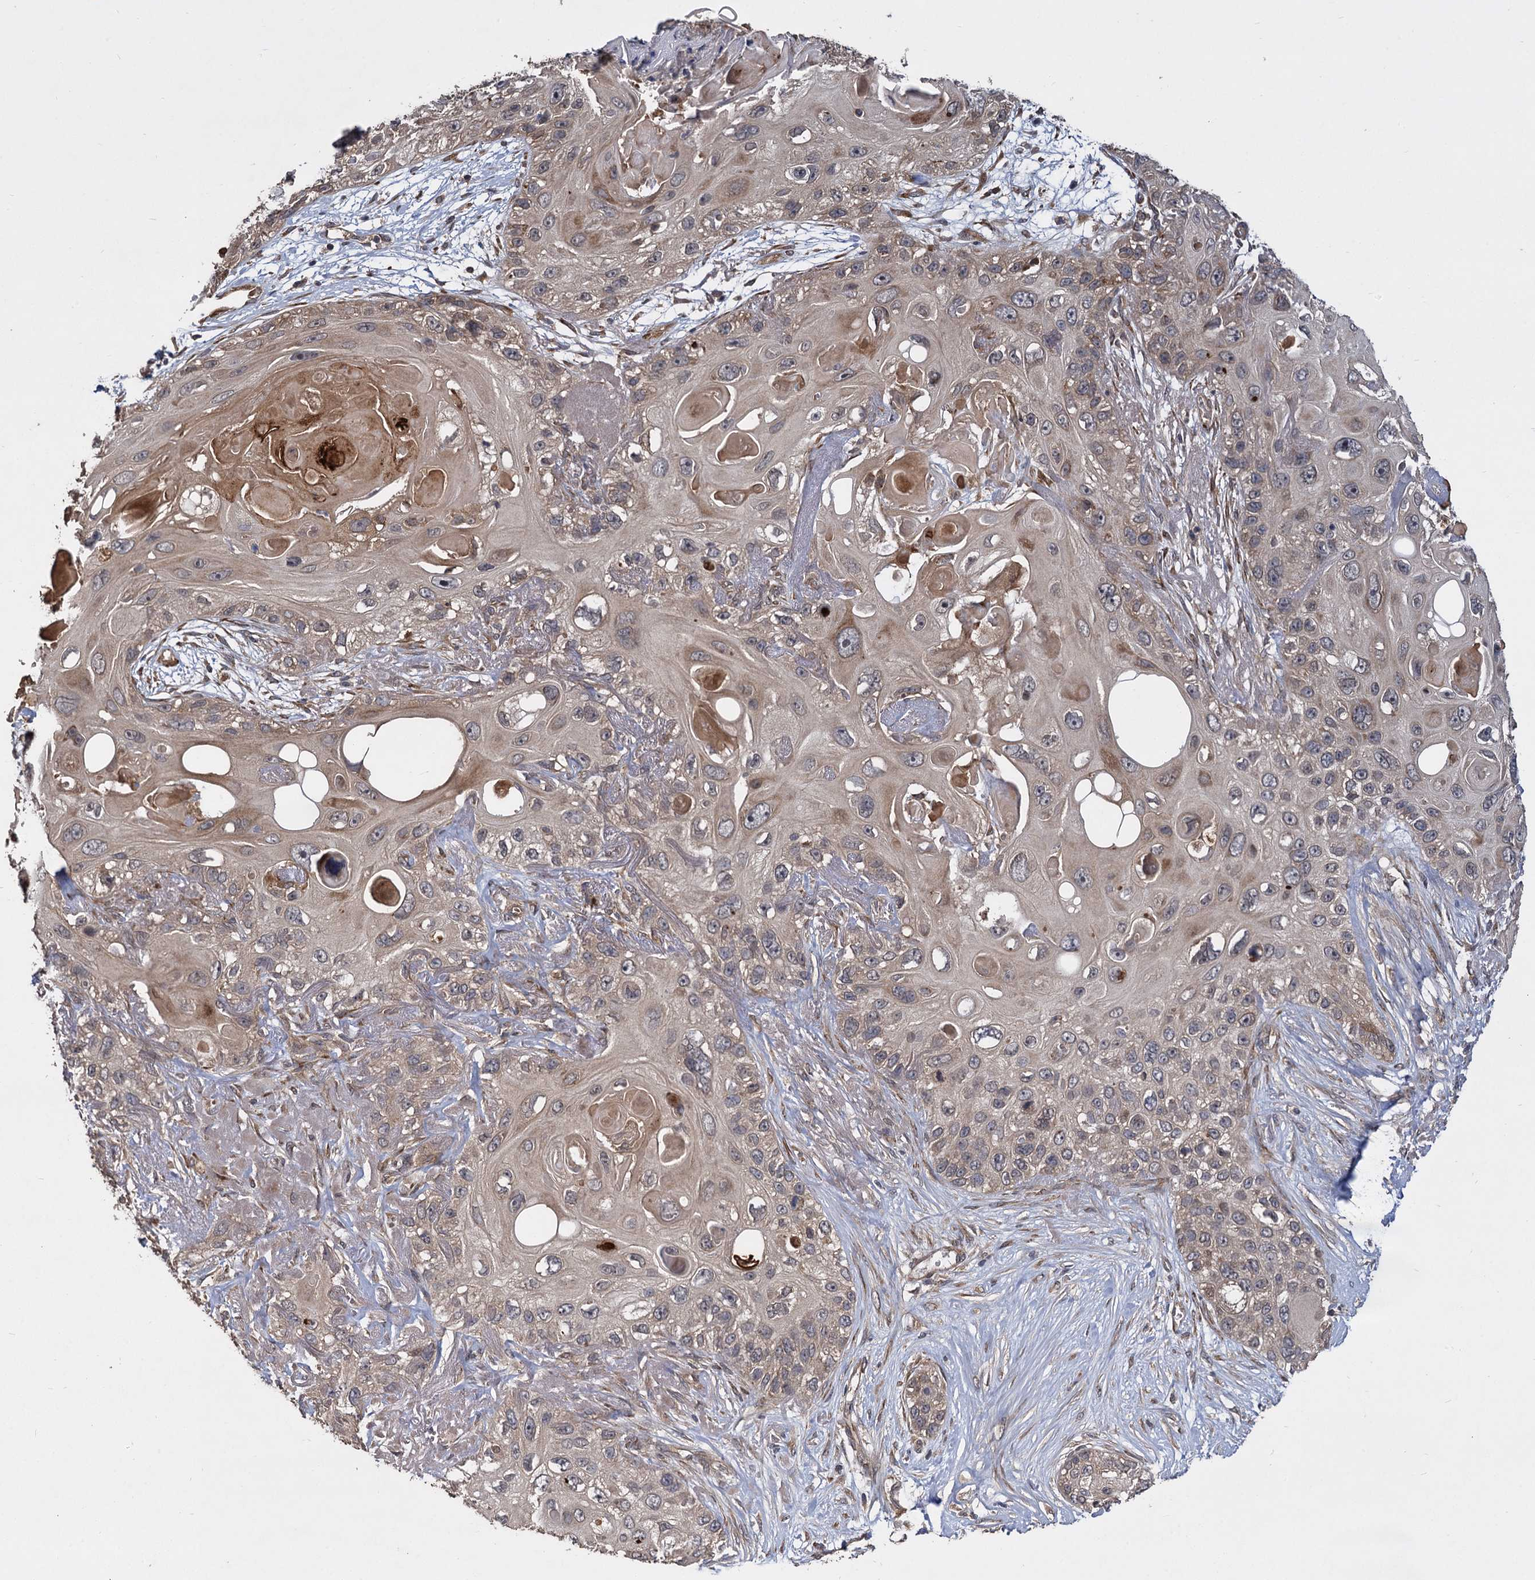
{"staining": {"intensity": "weak", "quantity": "25%-75%", "location": "cytoplasmic/membranous"}, "tissue": "skin cancer", "cell_type": "Tumor cells", "image_type": "cancer", "snomed": [{"axis": "morphology", "description": "Normal tissue, NOS"}, {"axis": "morphology", "description": "Squamous cell carcinoma, NOS"}, {"axis": "topography", "description": "Skin"}], "caption": "Skin squamous cell carcinoma stained with a brown dye shows weak cytoplasmic/membranous positive expression in about 25%-75% of tumor cells.", "gene": "INPPL1", "patient": {"sex": "male", "age": 72}}